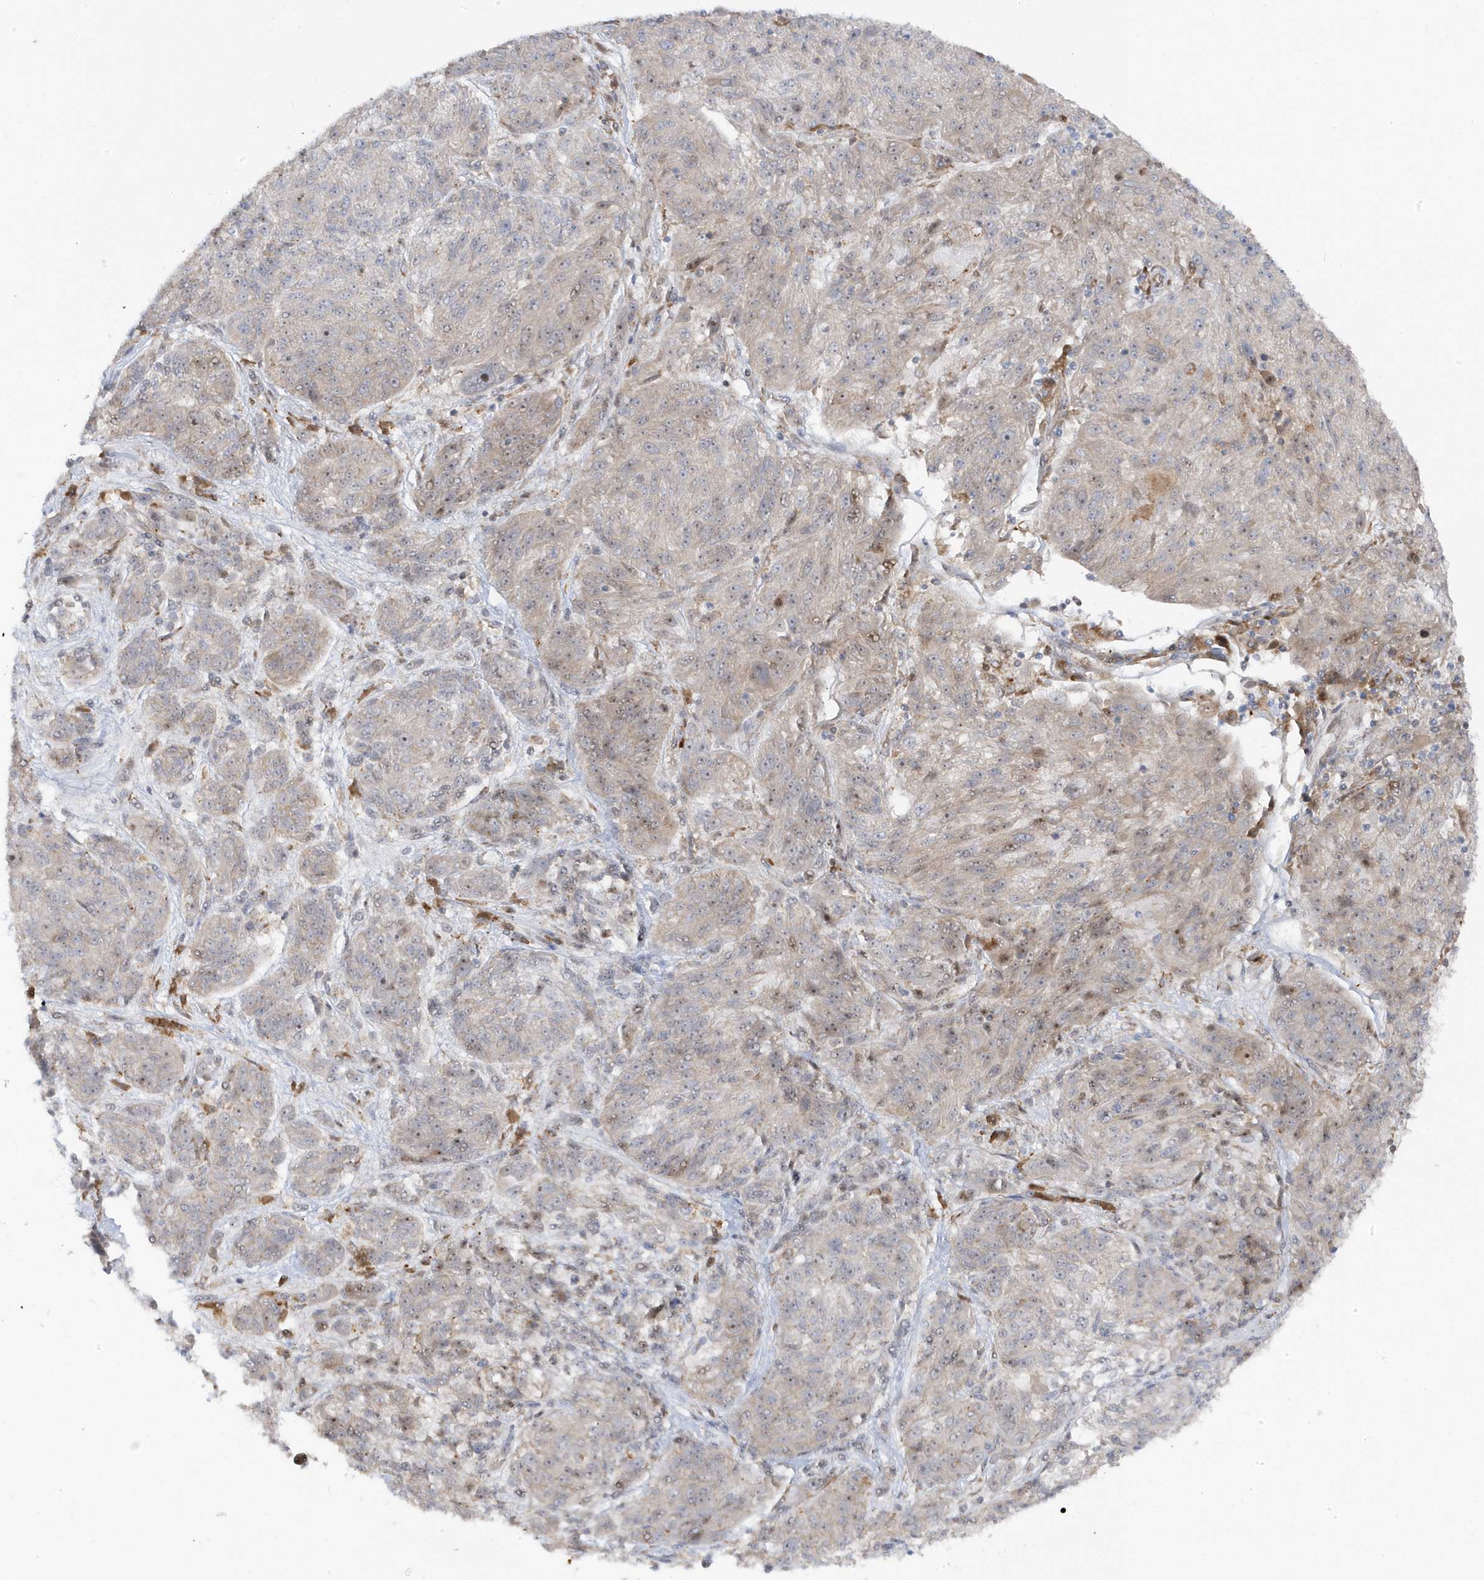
{"staining": {"intensity": "weak", "quantity": "<25%", "location": "cytoplasmic/membranous"}, "tissue": "melanoma", "cell_type": "Tumor cells", "image_type": "cancer", "snomed": [{"axis": "morphology", "description": "Malignant melanoma, NOS"}, {"axis": "topography", "description": "Skin"}], "caption": "Tumor cells show no significant protein positivity in malignant melanoma.", "gene": "ZNF654", "patient": {"sex": "male", "age": 53}}